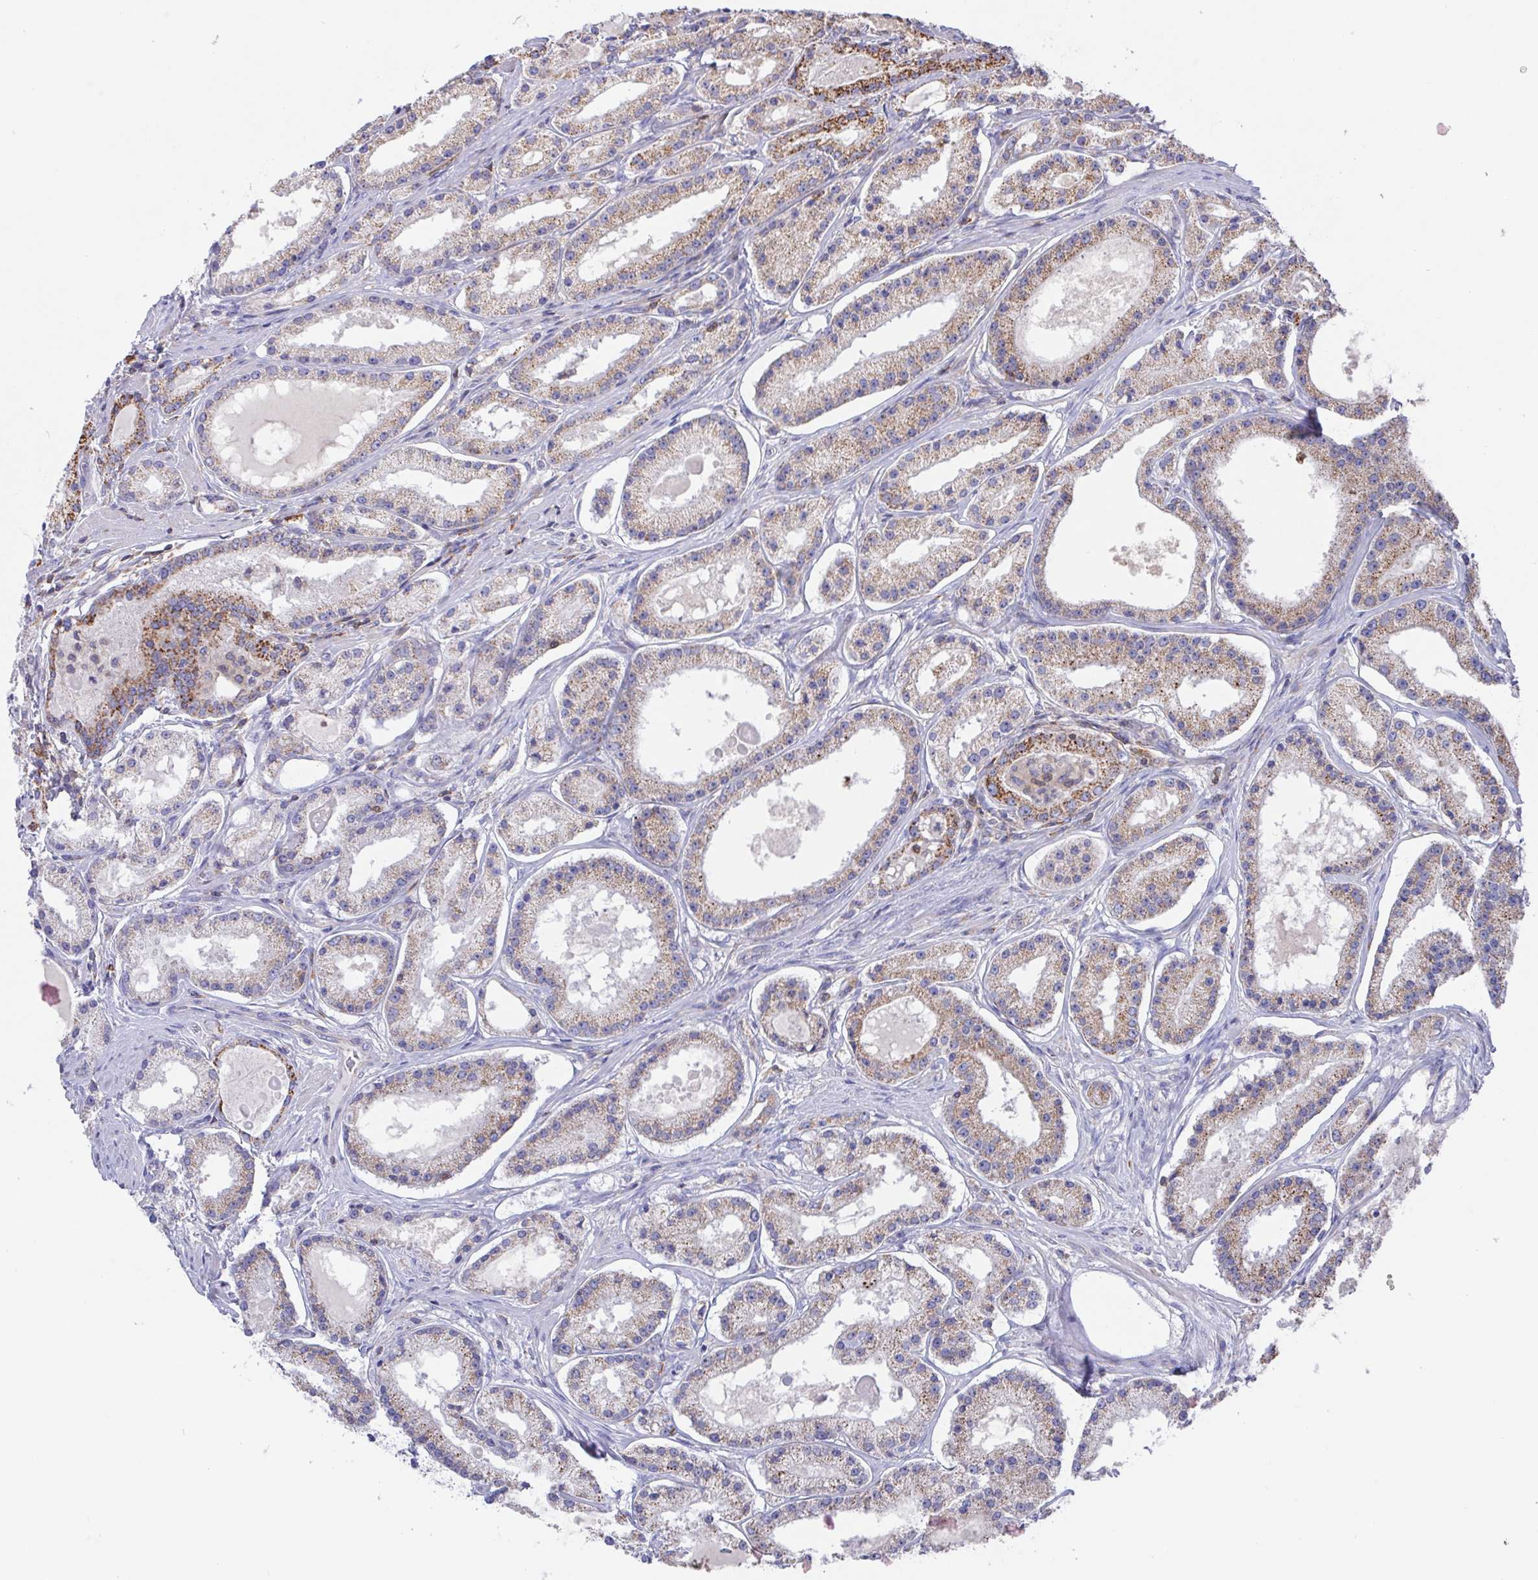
{"staining": {"intensity": "weak", "quantity": "25%-75%", "location": "cytoplasmic/membranous"}, "tissue": "prostate cancer", "cell_type": "Tumor cells", "image_type": "cancer", "snomed": [{"axis": "morphology", "description": "Adenocarcinoma, Low grade"}, {"axis": "topography", "description": "Prostate"}], "caption": "Adenocarcinoma (low-grade) (prostate) was stained to show a protein in brown. There is low levels of weak cytoplasmic/membranous staining in about 25%-75% of tumor cells. The protein is stained brown, and the nuclei are stained in blue (DAB IHC with brightfield microscopy, high magnification).", "gene": "FAM241A", "patient": {"sex": "male", "age": 57}}